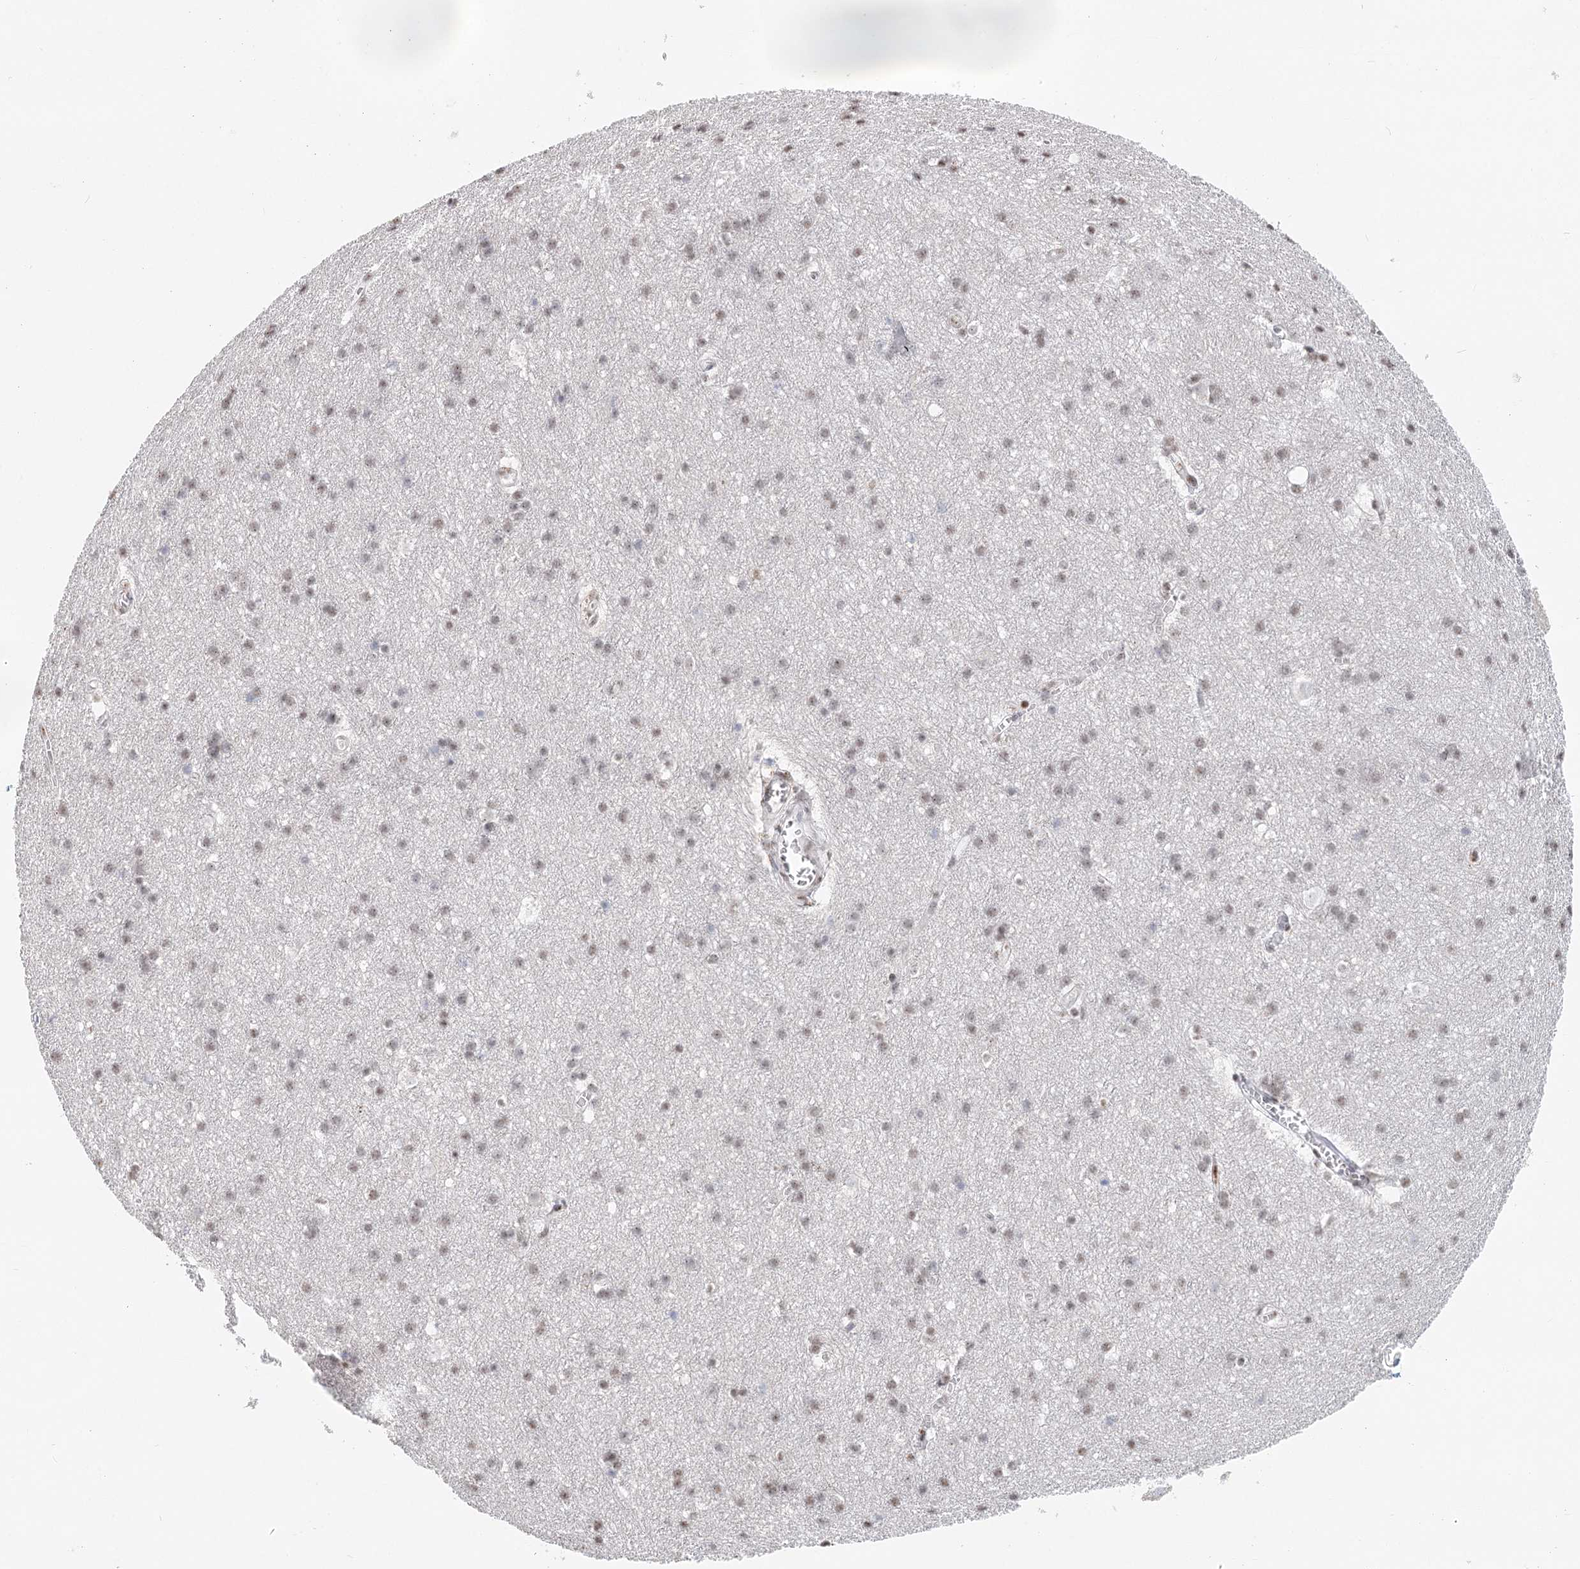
{"staining": {"intensity": "negative", "quantity": "none", "location": "none"}, "tissue": "cerebral cortex", "cell_type": "Endothelial cells", "image_type": "normal", "snomed": [{"axis": "morphology", "description": "Normal tissue, NOS"}, {"axis": "topography", "description": "Cerebral cortex"}], "caption": "DAB immunohistochemical staining of normal cerebral cortex reveals no significant expression in endothelial cells.", "gene": "BNIP5", "patient": {"sex": "male", "age": 54}}